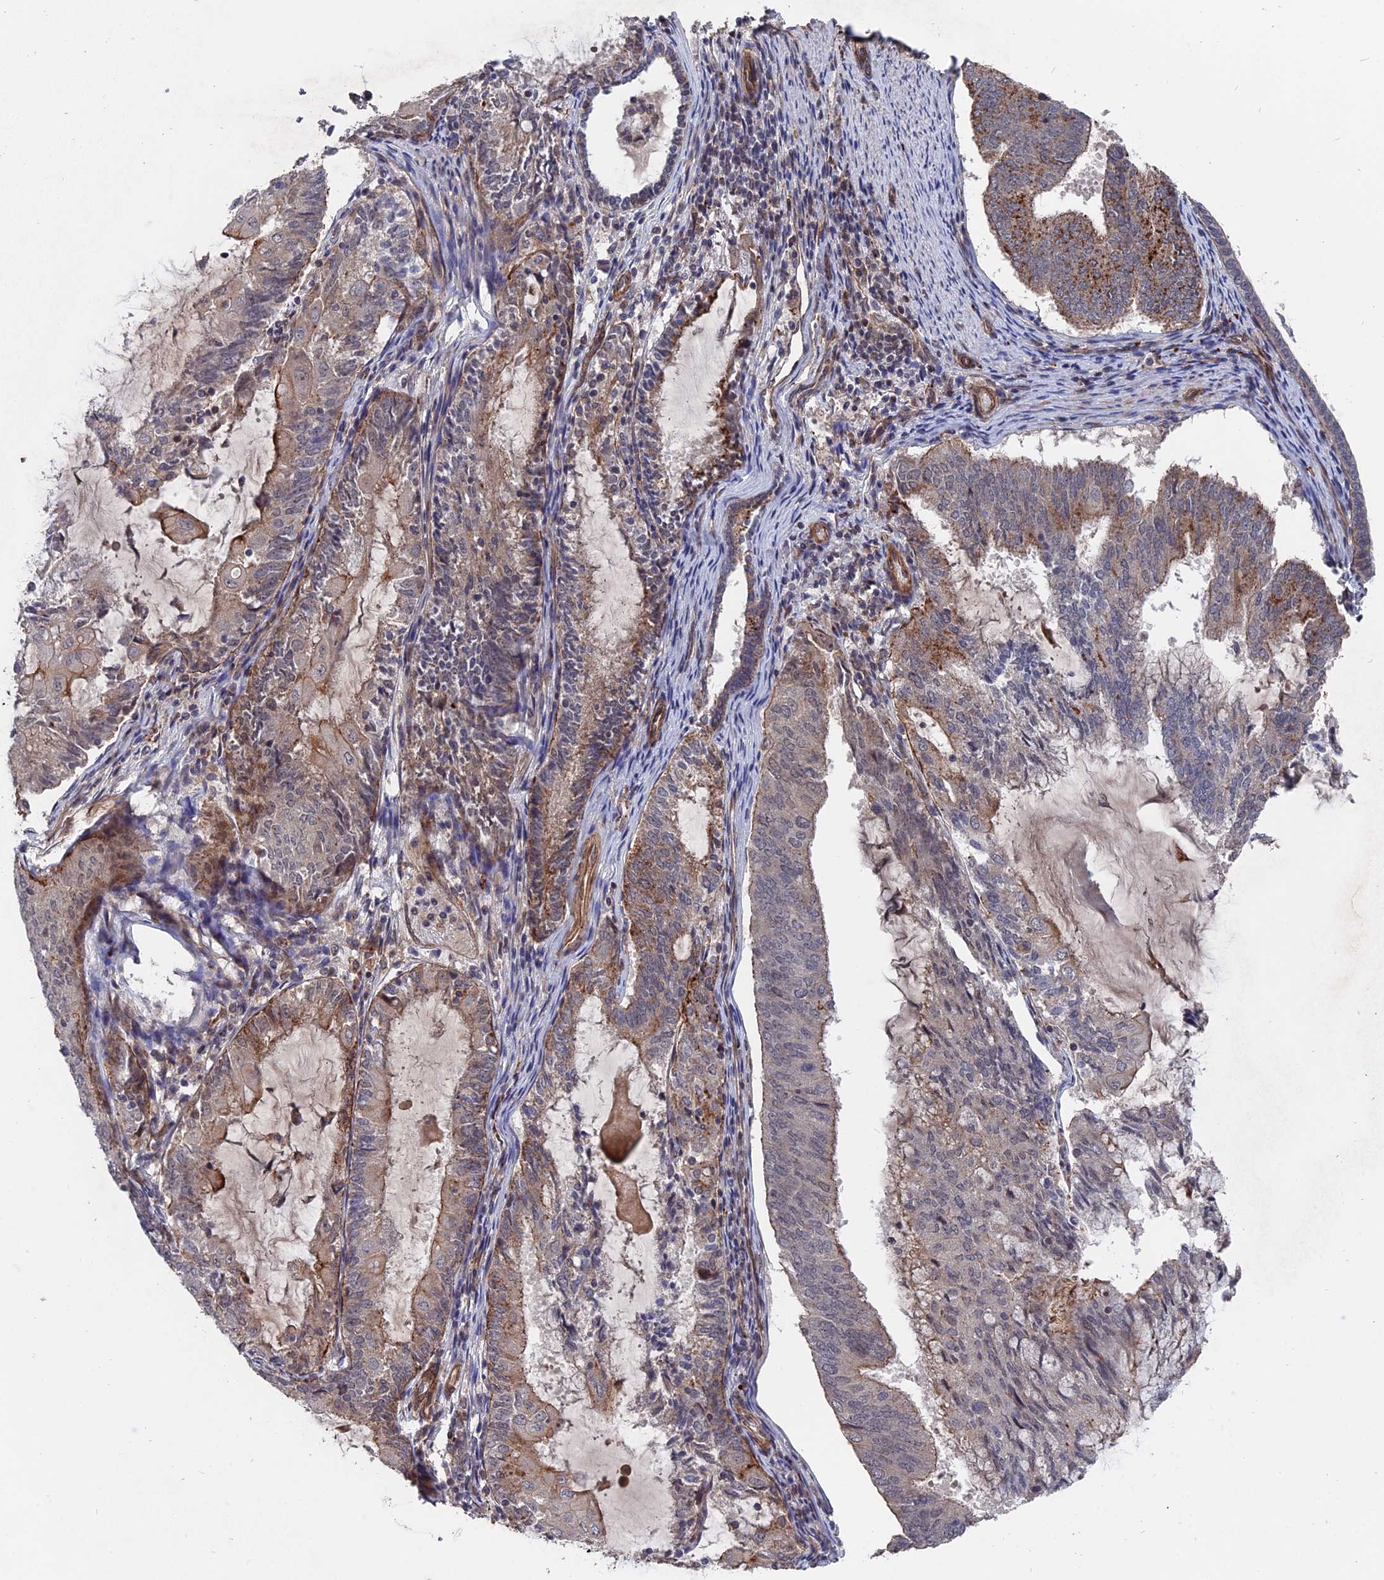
{"staining": {"intensity": "strong", "quantity": "<25%", "location": "cytoplasmic/membranous"}, "tissue": "endometrial cancer", "cell_type": "Tumor cells", "image_type": "cancer", "snomed": [{"axis": "morphology", "description": "Adenocarcinoma, NOS"}, {"axis": "topography", "description": "Endometrium"}], "caption": "Immunohistochemistry histopathology image of neoplastic tissue: human adenocarcinoma (endometrial) stained using immunohistochemistry (IHC) demonstrates medium levels of strong protein expression localized specifically in the cytoplasmic/membranous of tumor cells, appearing as a cytoplasmic/membranous brown color.", "gene": "NOSIP", "patient": {"sex": "female", "age": 81}}